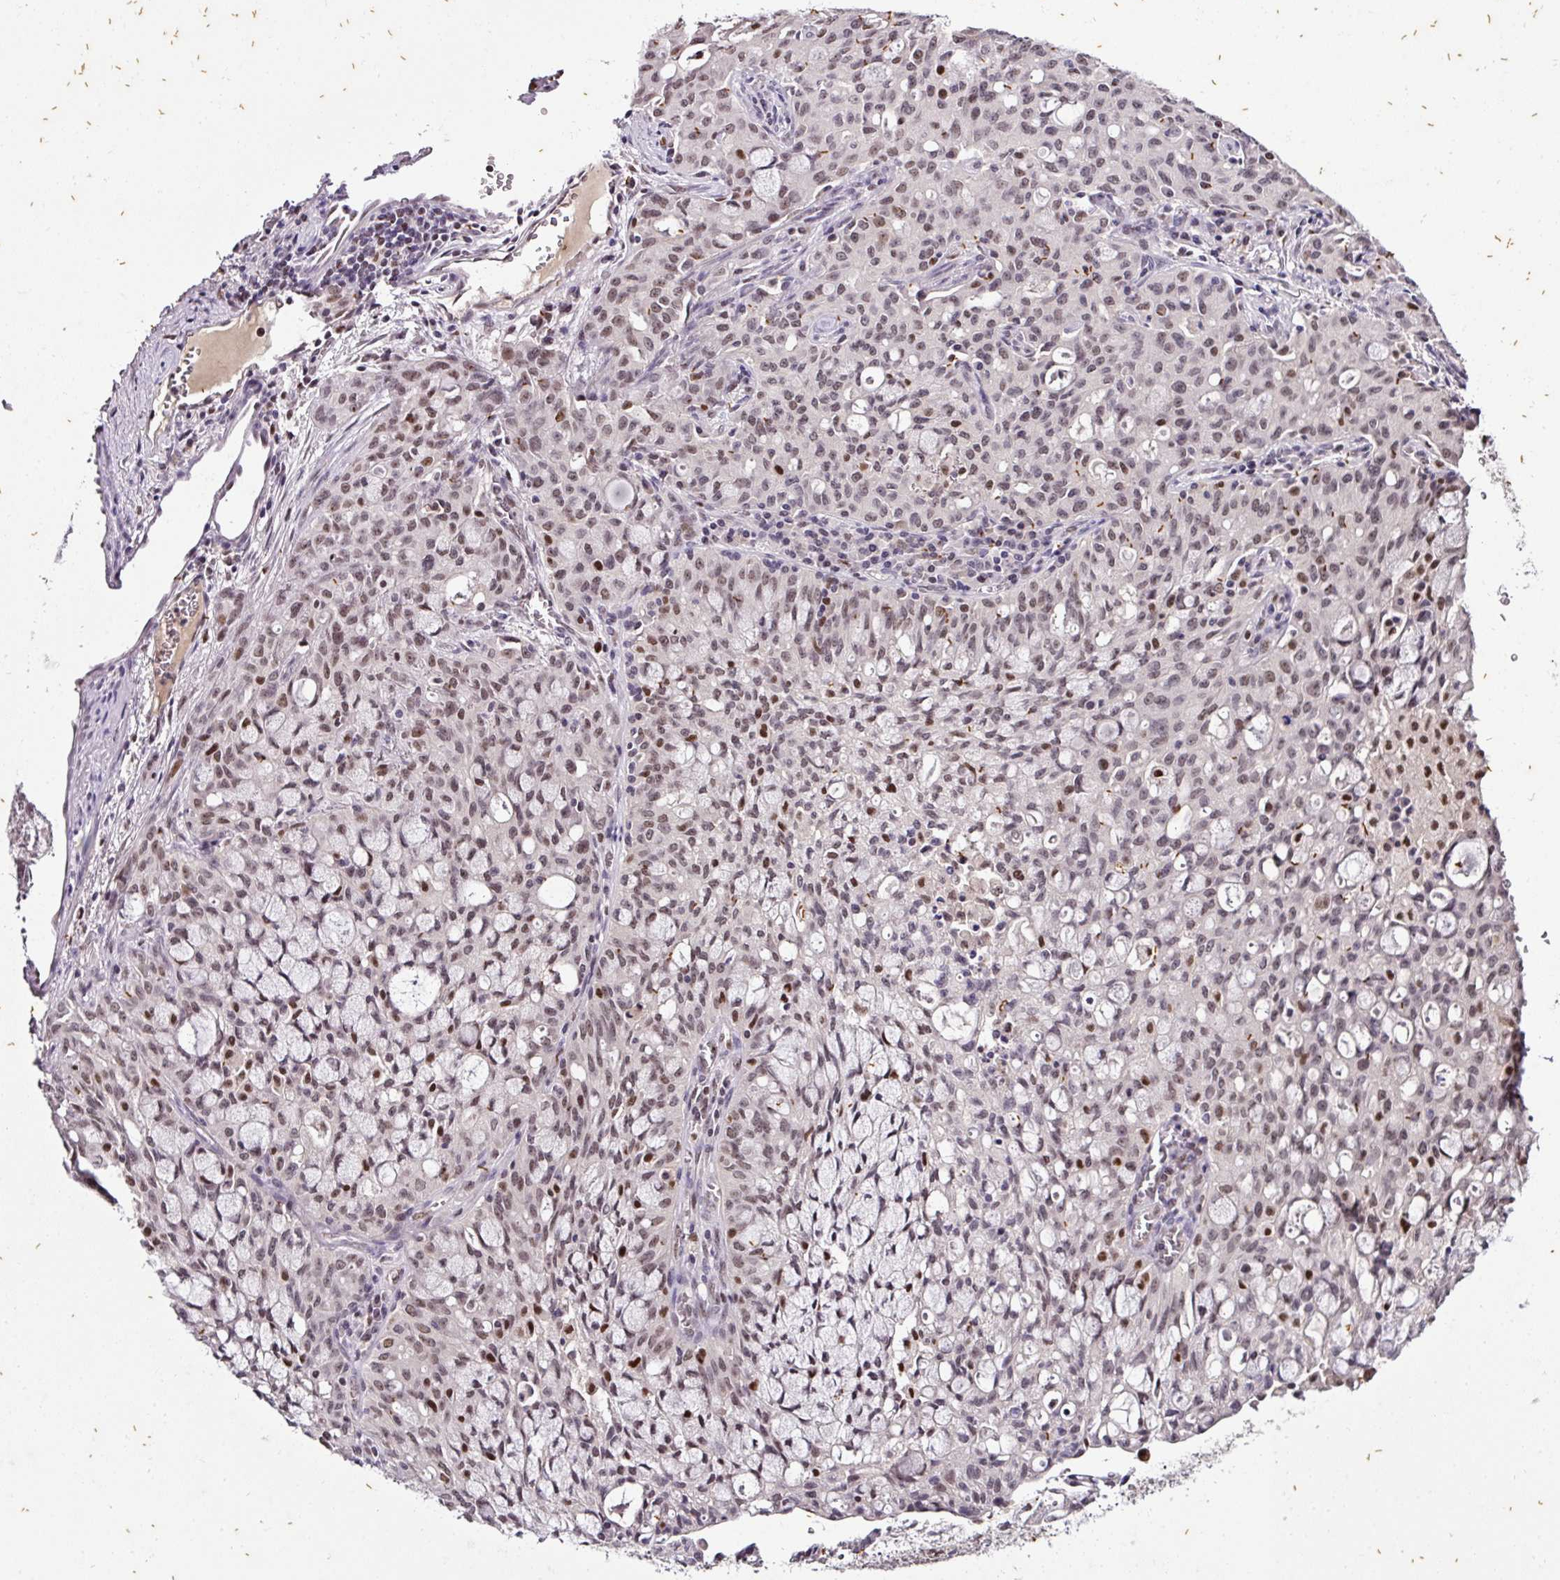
{"staining": {"intensity": "moderate", "quantity": ">75%", "location": "nuclear"}, "tissue": "lung cancer", "cell_type": "Tumor cells", "image_type": "cancer", "snomed": [{"axis": "morphology", "description": "Adenocarcinoma, NOS"}, {"axis": "topography", "description": "Lung"}], "caption": "Lung cancer (adenocarcinoma) stained with a protein marker shows moderate staining in tumor cells.", "gene": "KLF16", "patient": {"sex": "female", "age": 44}}